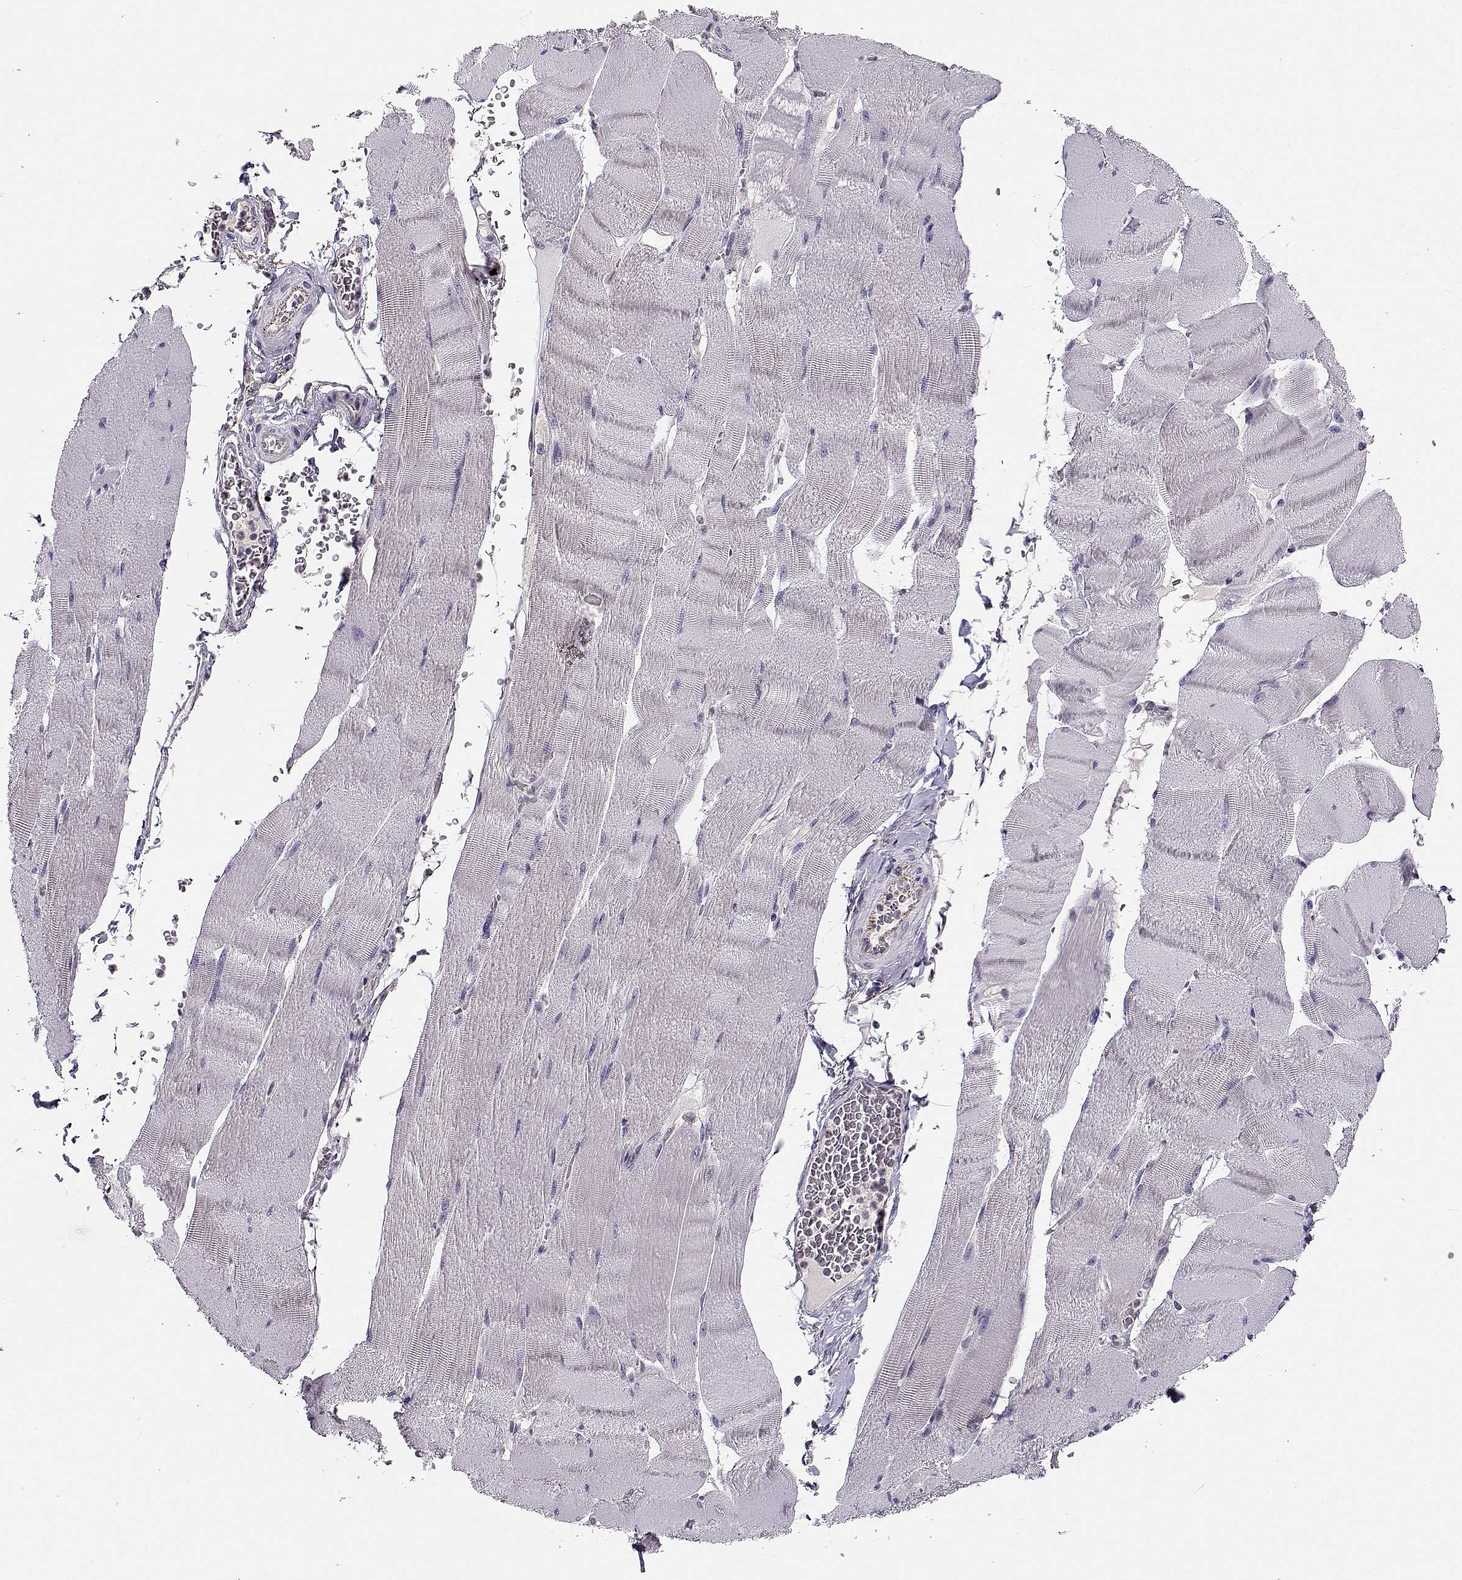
{"staining": {"intensity": "negative", "quantity": "none", "location": "none"}, "tissue": "skeletal muscle", "cell_type": "Myocytes", "image_type": "normal", "snomed": [{"axis": "morphology", "description": "Normal tissue, NOS"}, {"axis": "topography", "description": "Skeletal muscle"}], "caption": "Immunohistochemistry histopathology image of normal human skeletal muscle stained for a protein (brown), which displays no expression in myocytes.", "gene": "TMEM145", "patient": {"sex": "male", "age": 56}}